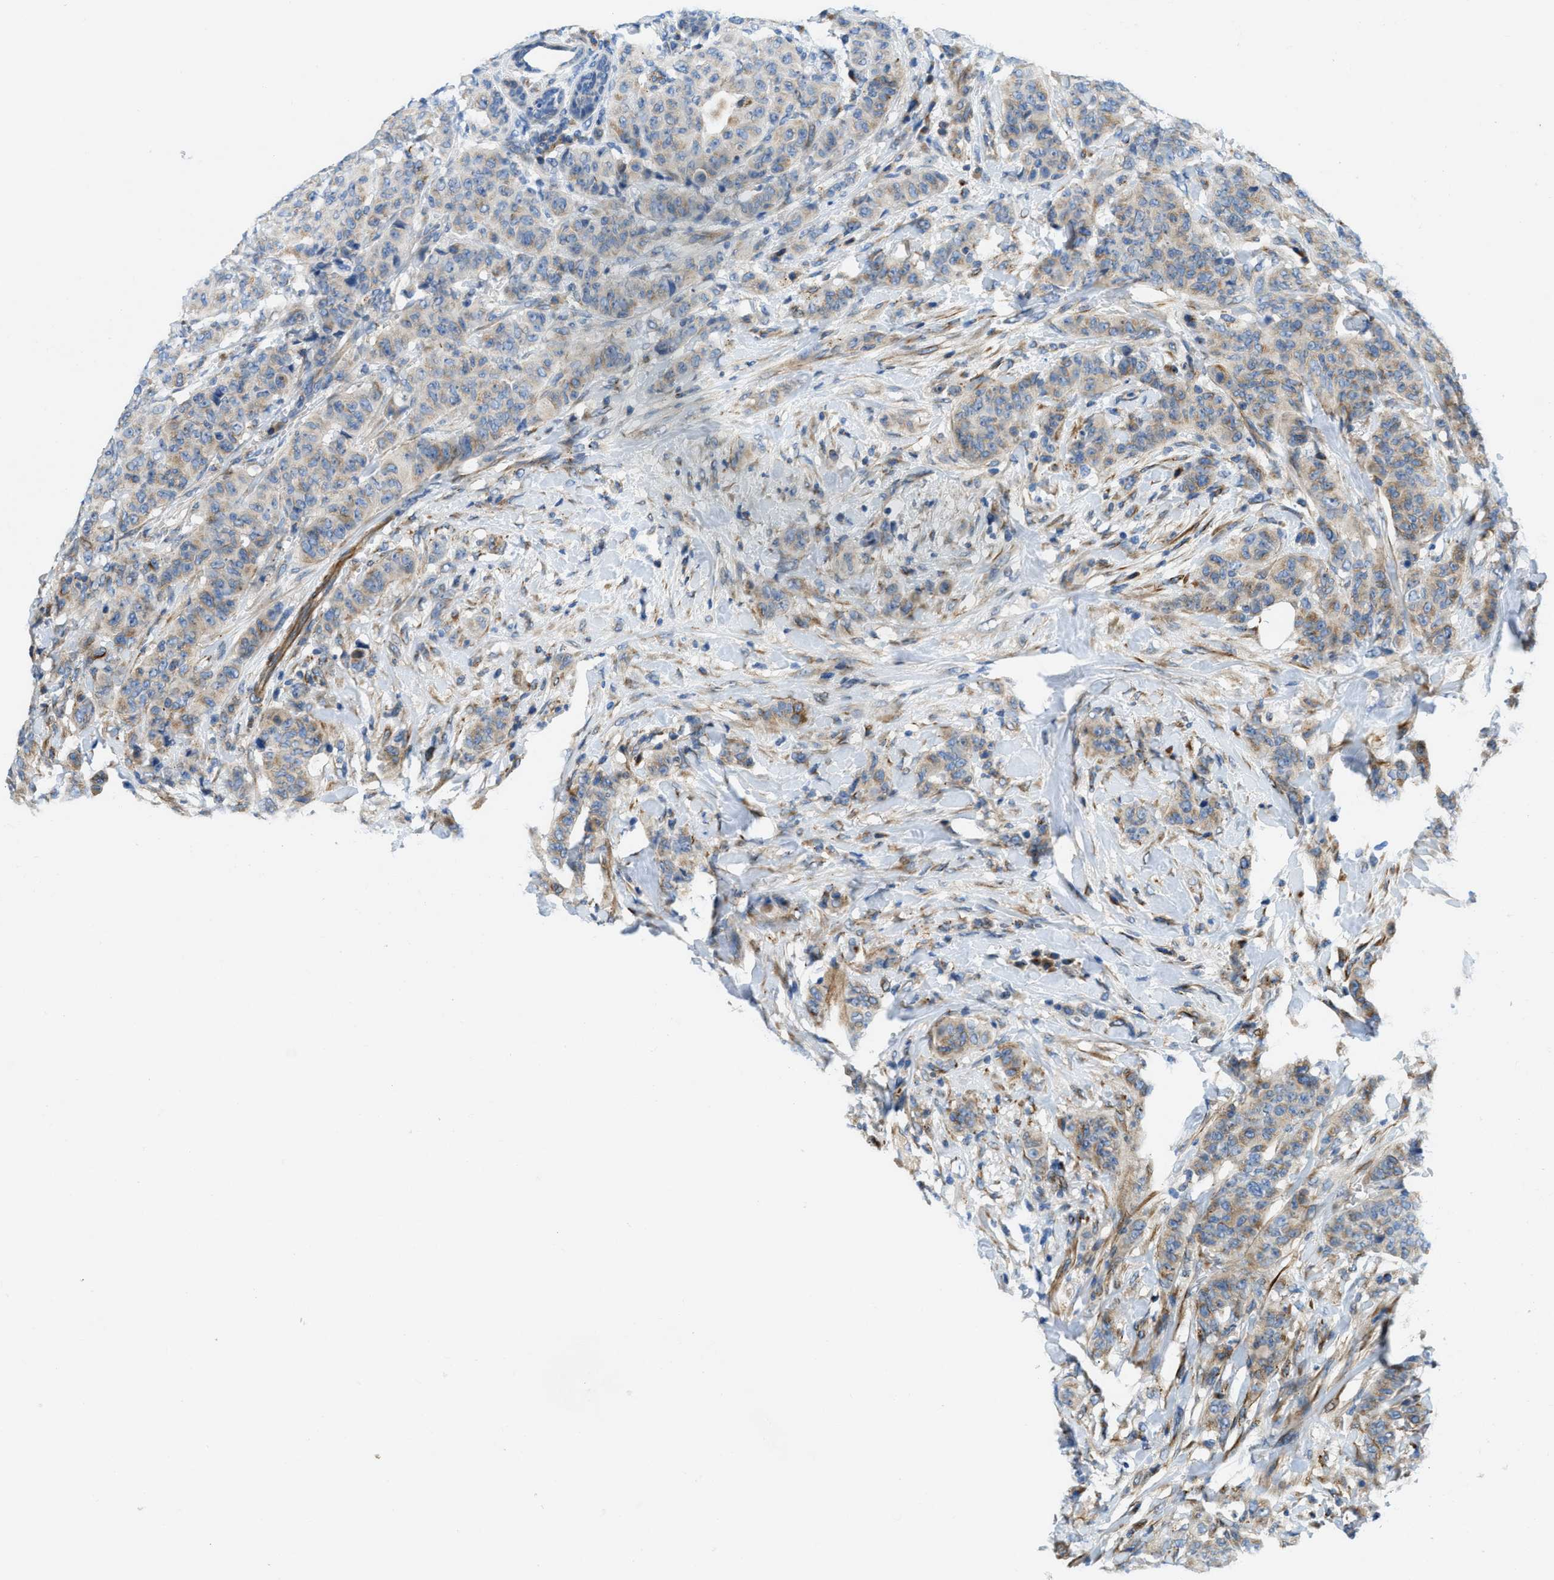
{"staining": {"intensity": "moderate", "quantity": "<25%", "location": "cytoplasmic/membranous"}, "tissue": "breast cancer", "cell_type": "Tumor cells", "image_type": "cancer", "snomed": [{"axis": "morphology", "description": "Normal tissue, NOS"}, {"axis": "morphology", "description": "Duct carcinoma"}, {"axis": "topography", "description": "Breast"}], "caption": "Protein expression analysis of breast cancer (infiltrating ductal carcinoma) reveals moderate cytoplasmic/membranous expression in approximately <25% of tumor cells. (Stains: DAB in brown, nuclei in blue, Microscopy: brightfield microscopy at high magnification).", "gene": "TMEM248", "patient": {"sex": "female", "age": 40}}